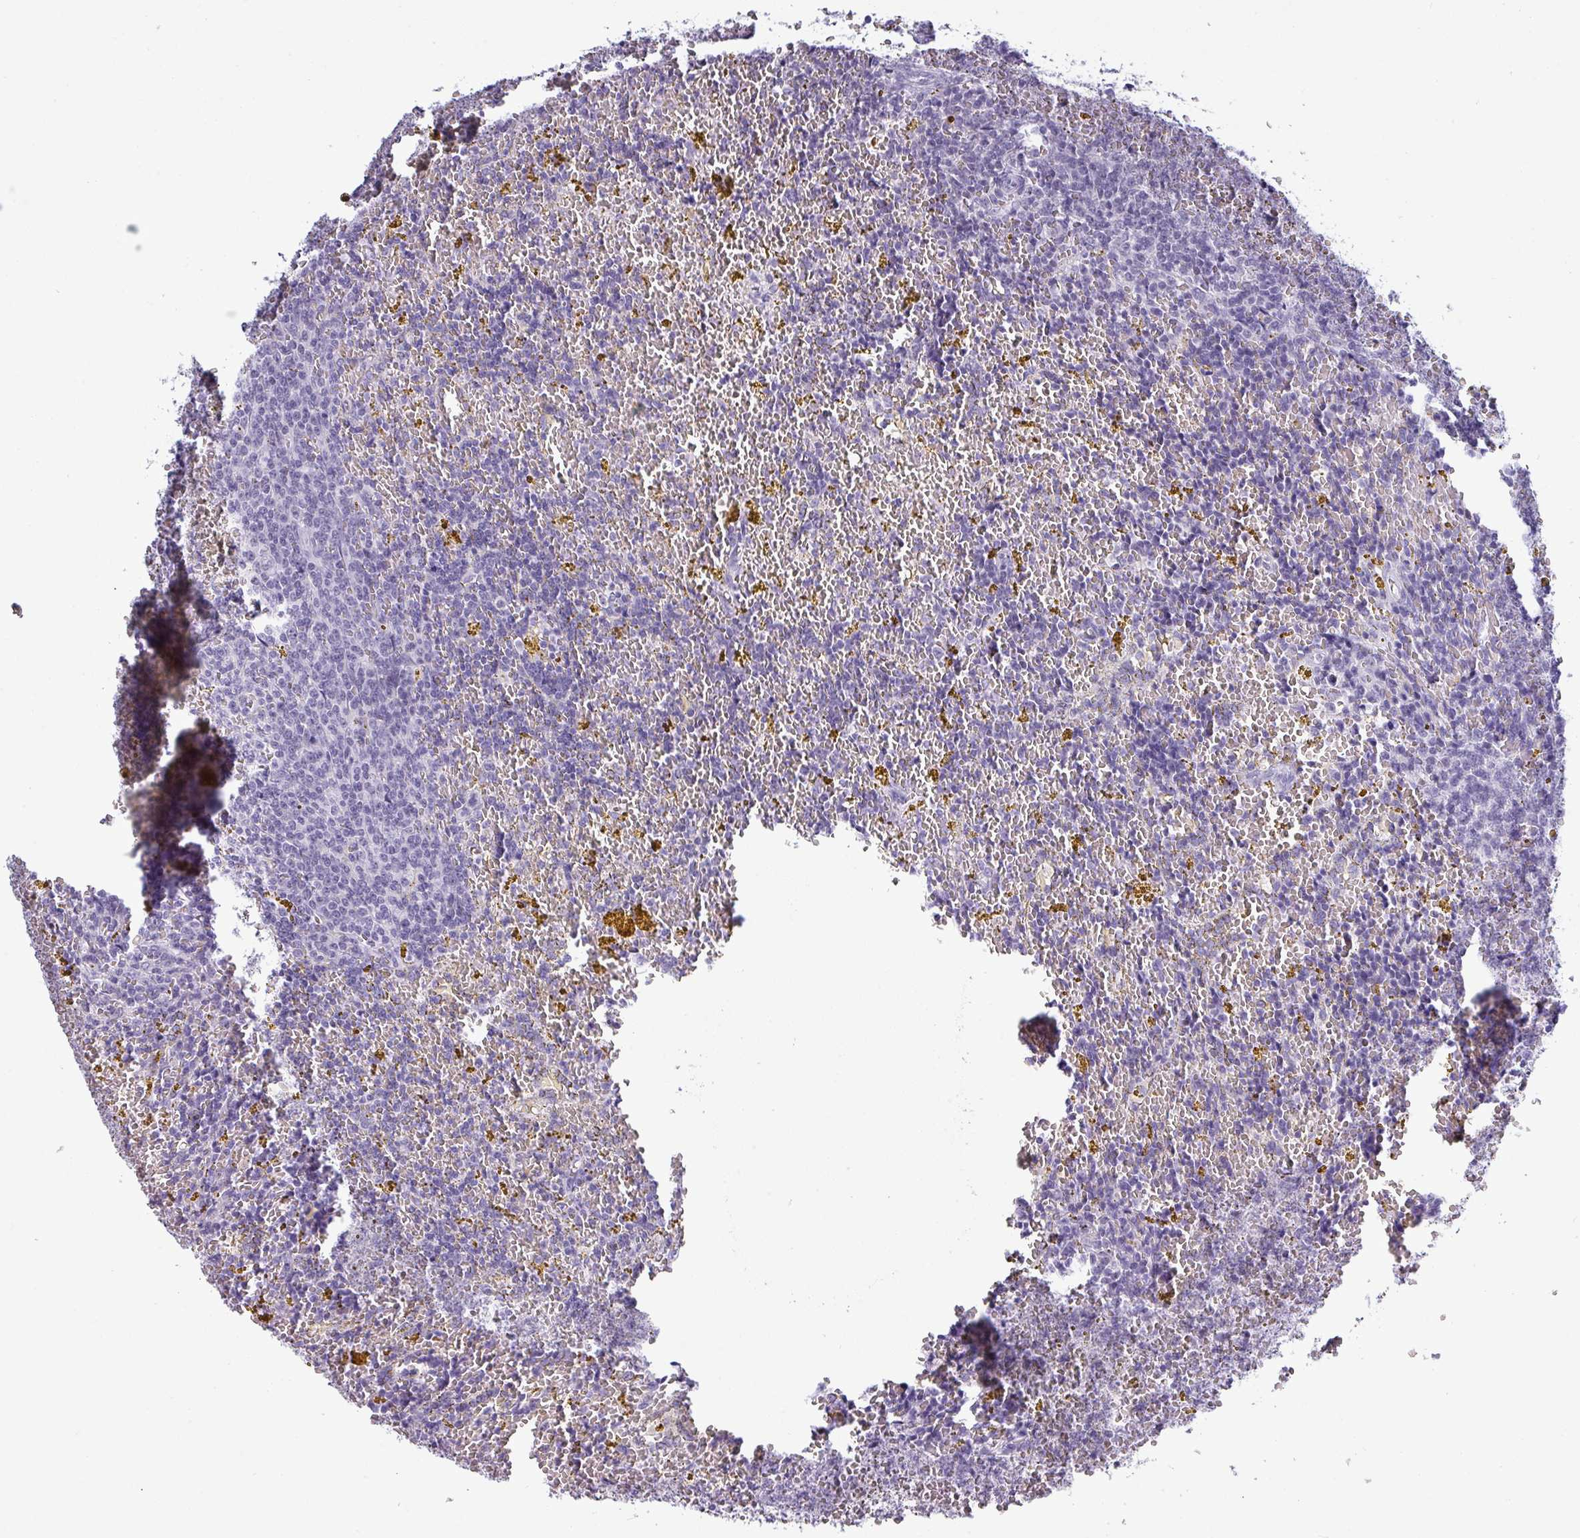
{"staining": {"intensity": "negative", "quantity": "none", "location": "none"}, "tissue": "lymphoma", "cell_type": "Tumor cells", "image_type": "cancer", "snomed": [{"axis": "morphology", "description": "Malignant lymphoma, non-Hodgkin's type, Low grade"}, {"axis": "topography", "description": "Spleen"}, {"axis": "topography", "description": "Lymph node"}], "caption": "This is an immunohistochemistry (IHC) histopathology image of malignant lymphoma, non-Hodgkin's type (low-grade). There is no staining in tumor cells.", "gene": "SRGAP1", "patient": {"sex": "female", "age": 66}}